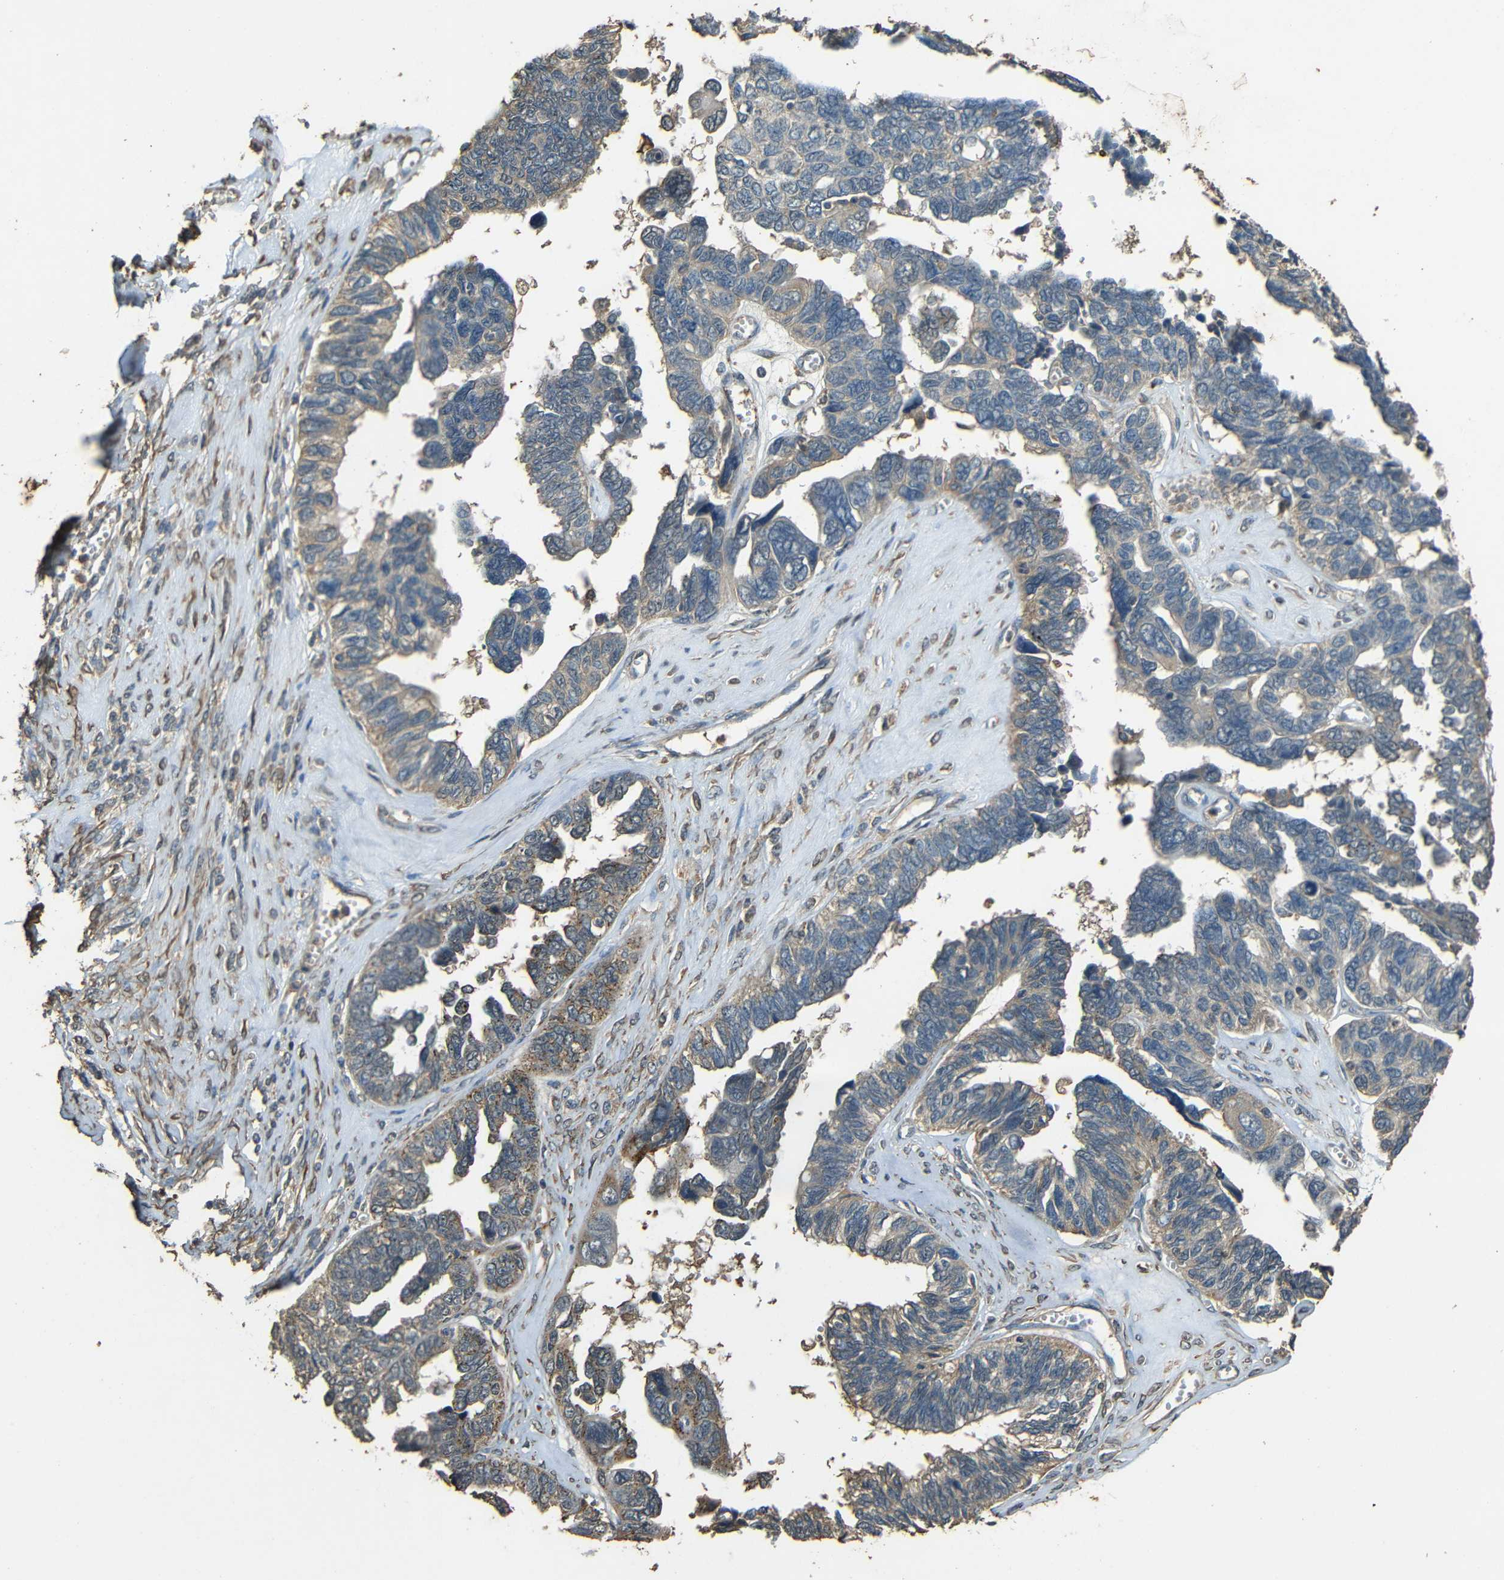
{"staining": {"intensity": "moderate", "quantity": "25%-75%", "location": "cytoplasmic/membranous"}, "tissue": "ovarian cancer", "cell_type": "Tumor cells", "image_type": "cancer", "snomed": [{"axis": "morphology", "description": "Cystadenocarcinoma, serous, NOS"}, {"axis": "topography", "description": "Ovary"}], "caption": "DAB (3,3'-diaminobenzidine) immunohistochemical staining of human ovarian serous cystadenocarcinoma displays moderate cytoplasmic/membranous protein expression in approximately 25%-75% of tumor cells.", "gene": "PDE5A", "patient": {"sex": "female", "age": 79}}